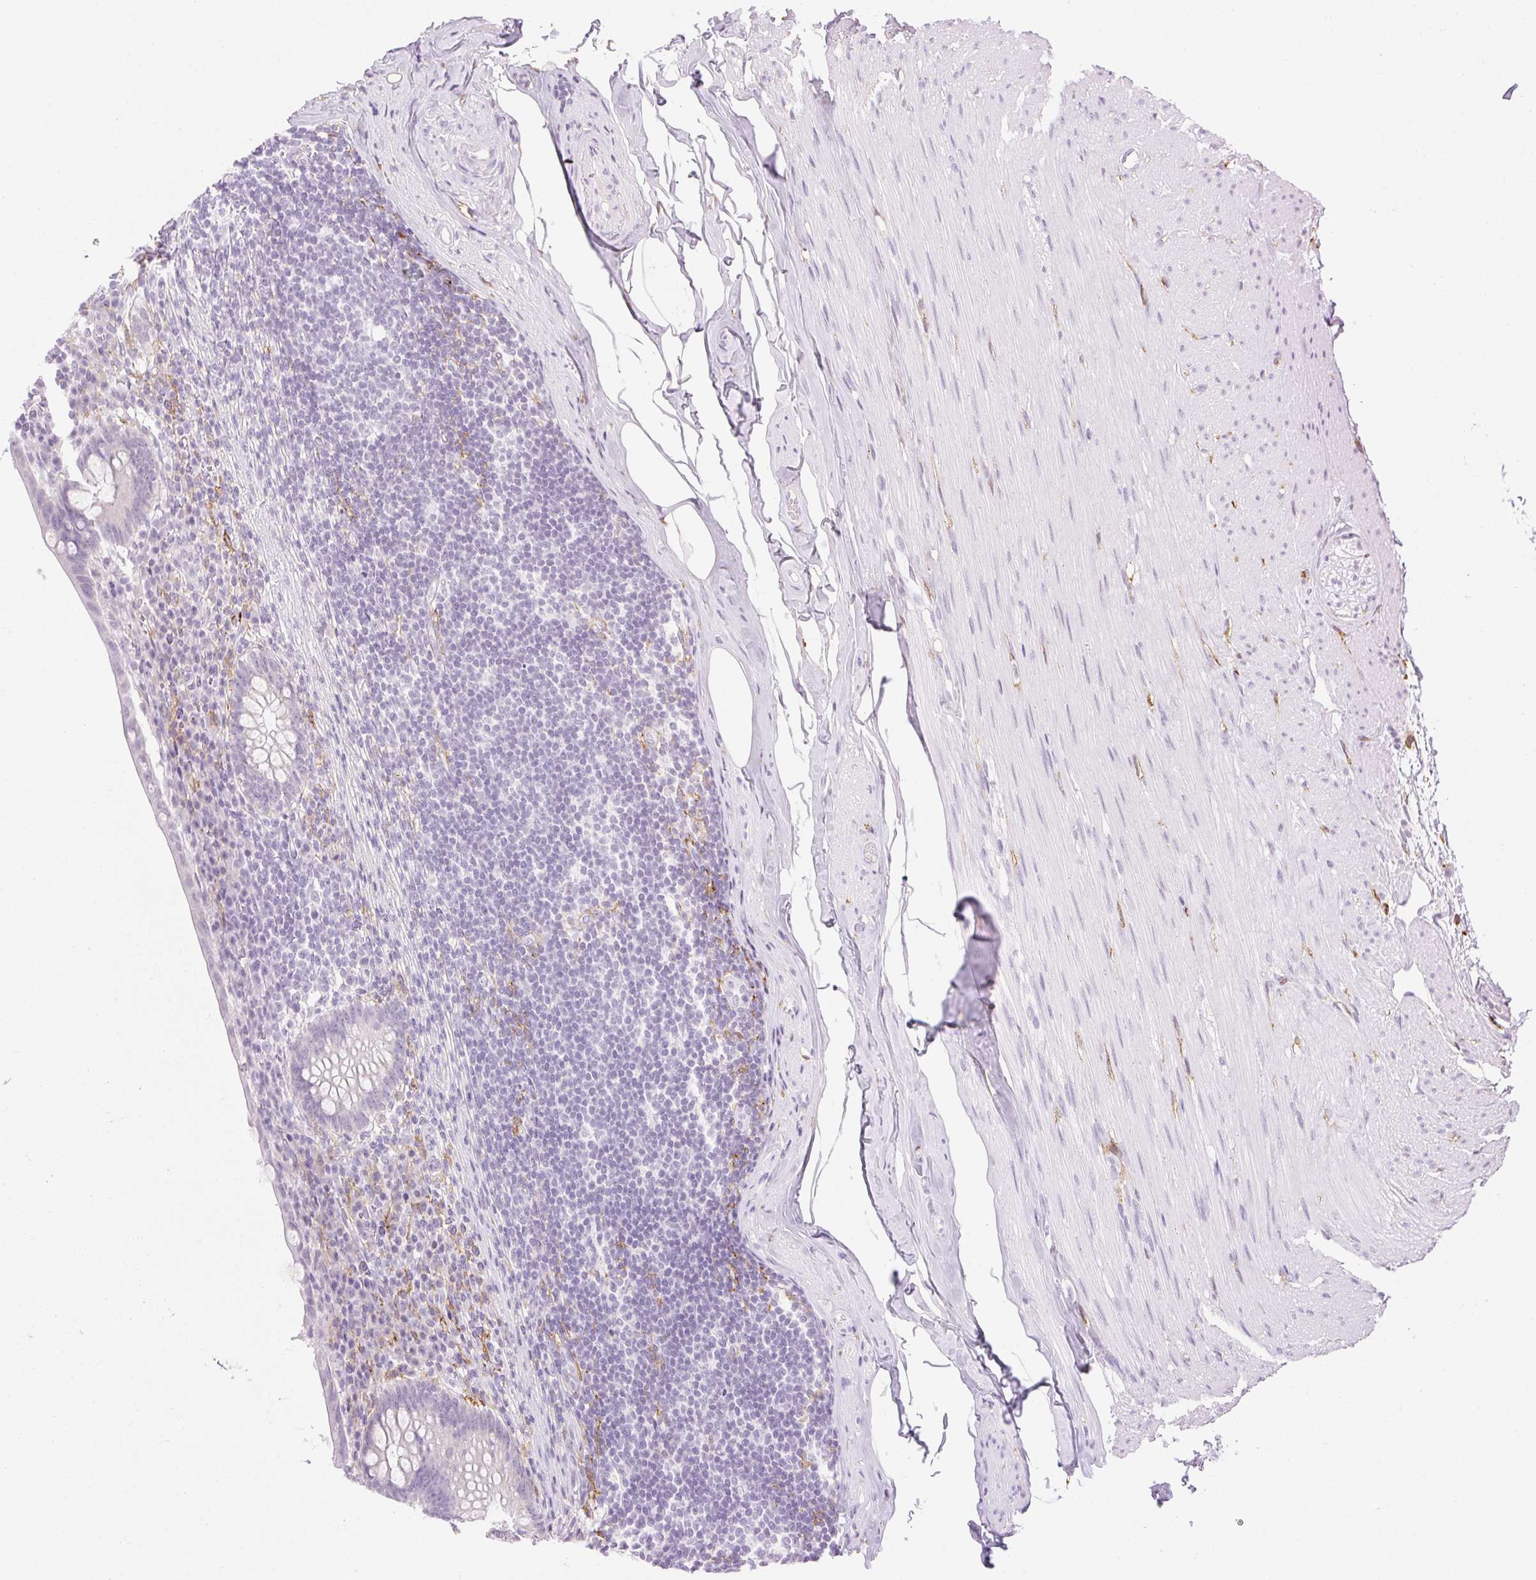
{"staining": {"intensity": "negative", "quantity": "none", "location": "none"}, "tissue": "appendix", "cell_type": "Glandular cells", "image_type": "normal", "snomed": [{"axis": "morphology", "description": "Normal tissue, NOS"}, {"axis": "topography", "description": "Appendix"}], "caption": "This is a micrograph of IHC staining of normal appendix, which shows no expression in glandular cells.", "gene": "SIGLEC1", "patient": {"sex": "female", "age": 56}}